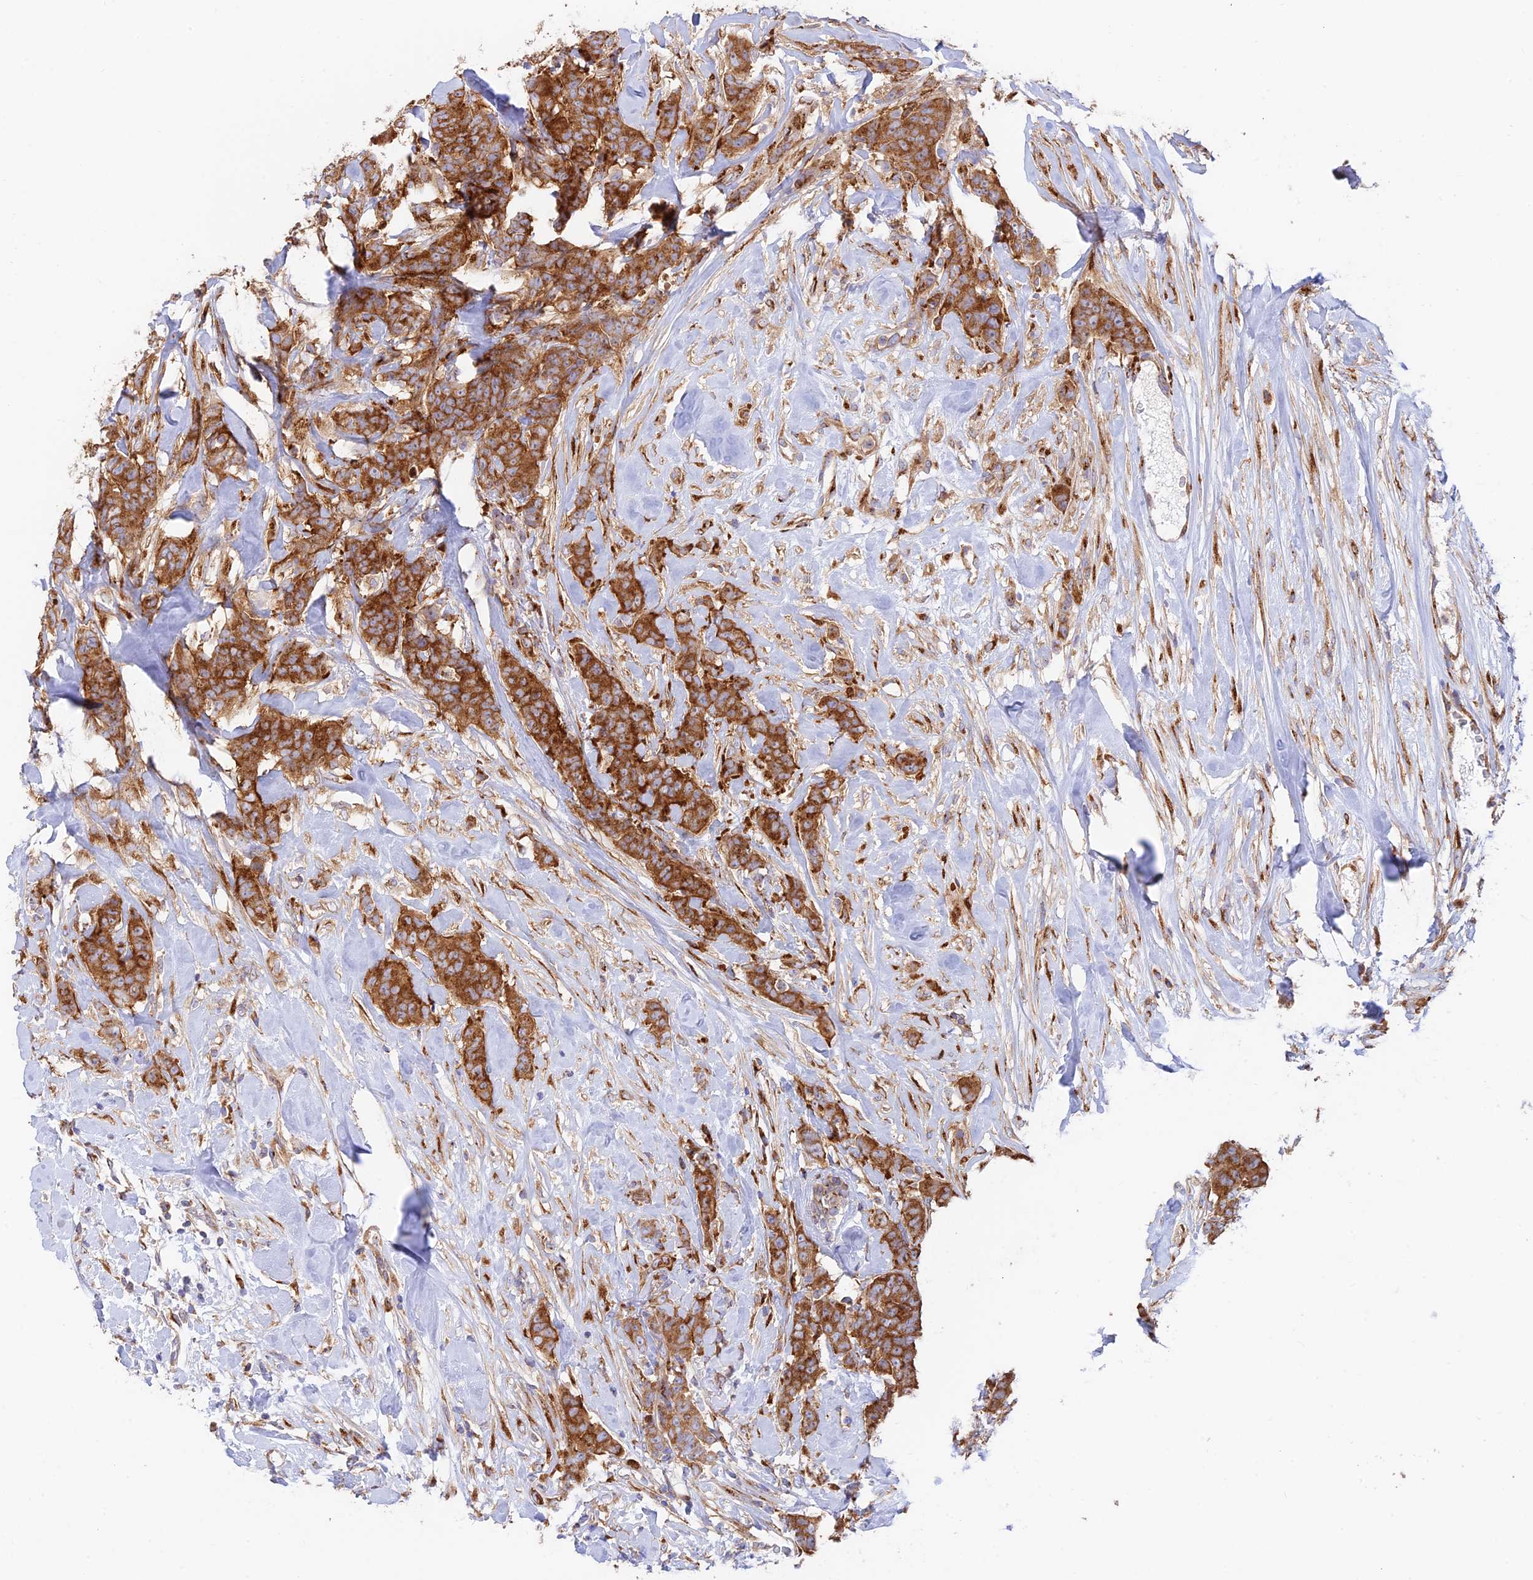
{"staining": {"intensity": "strong", "quantity": ">75%", "location": "cytoplasmic/membranous"}, "tissue": "breast cancer", "cell_type": "Tumor cells", "image_type": "cancer", "snomed": [{"axis": "morphology", "description": "Duct carcinoma"}, {"axis": "topography", "description": "Breast"}], "caption": "A histopathology image of human breast infiltrating ductal carcinoma stained for a protein demonstrates strong cytoplasmic/membranous brown staining in tumor cells. The protein of interest is stained brown, and the nuclei are stained in blue (DAB IHC with brightfield microscopy, high magnification).", "gene": "GOLGA3", "patient": {"sex": "female", "age": 40}}